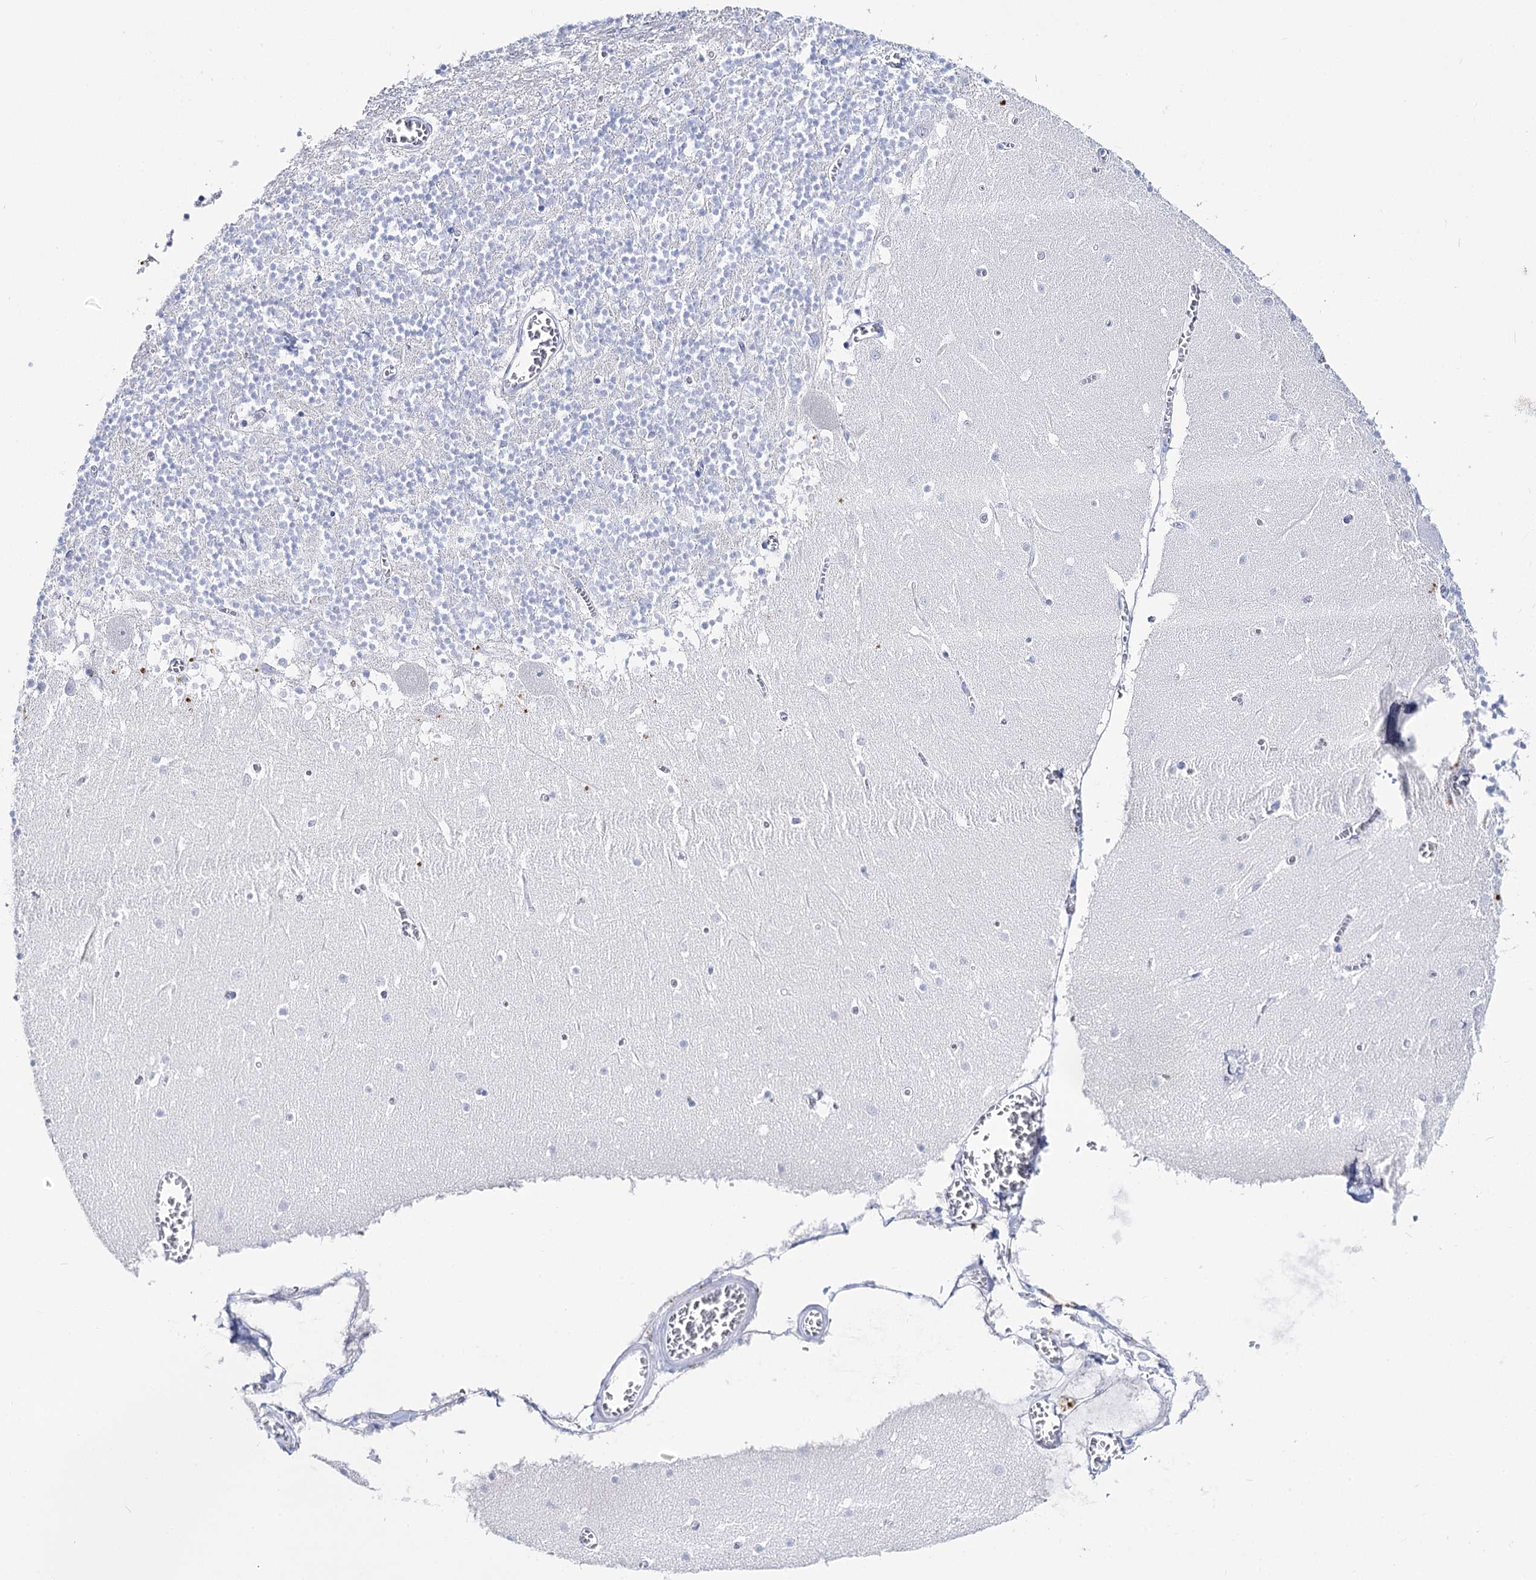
{"staining": {"intensity": "negative", "quantity": "none", "location": "none"}, "tissue": "cerebellum", "cell_type": "Cells in granular layer", "image_type": "normal", "snomed": [{"axis": "morphology", "description": "Normal tissue, NOS"}, {"axis": "topography", "description": "Cerebellum"}], "caption": "Immunohistochemistry (IHC) photomicrograph of unremarkable human cerebellum stained for a protein (brown), which reveals no positivity in cells in granular layer.", "gene": "SLC3A1", "patient": {"sex": "female", "age": 28}}